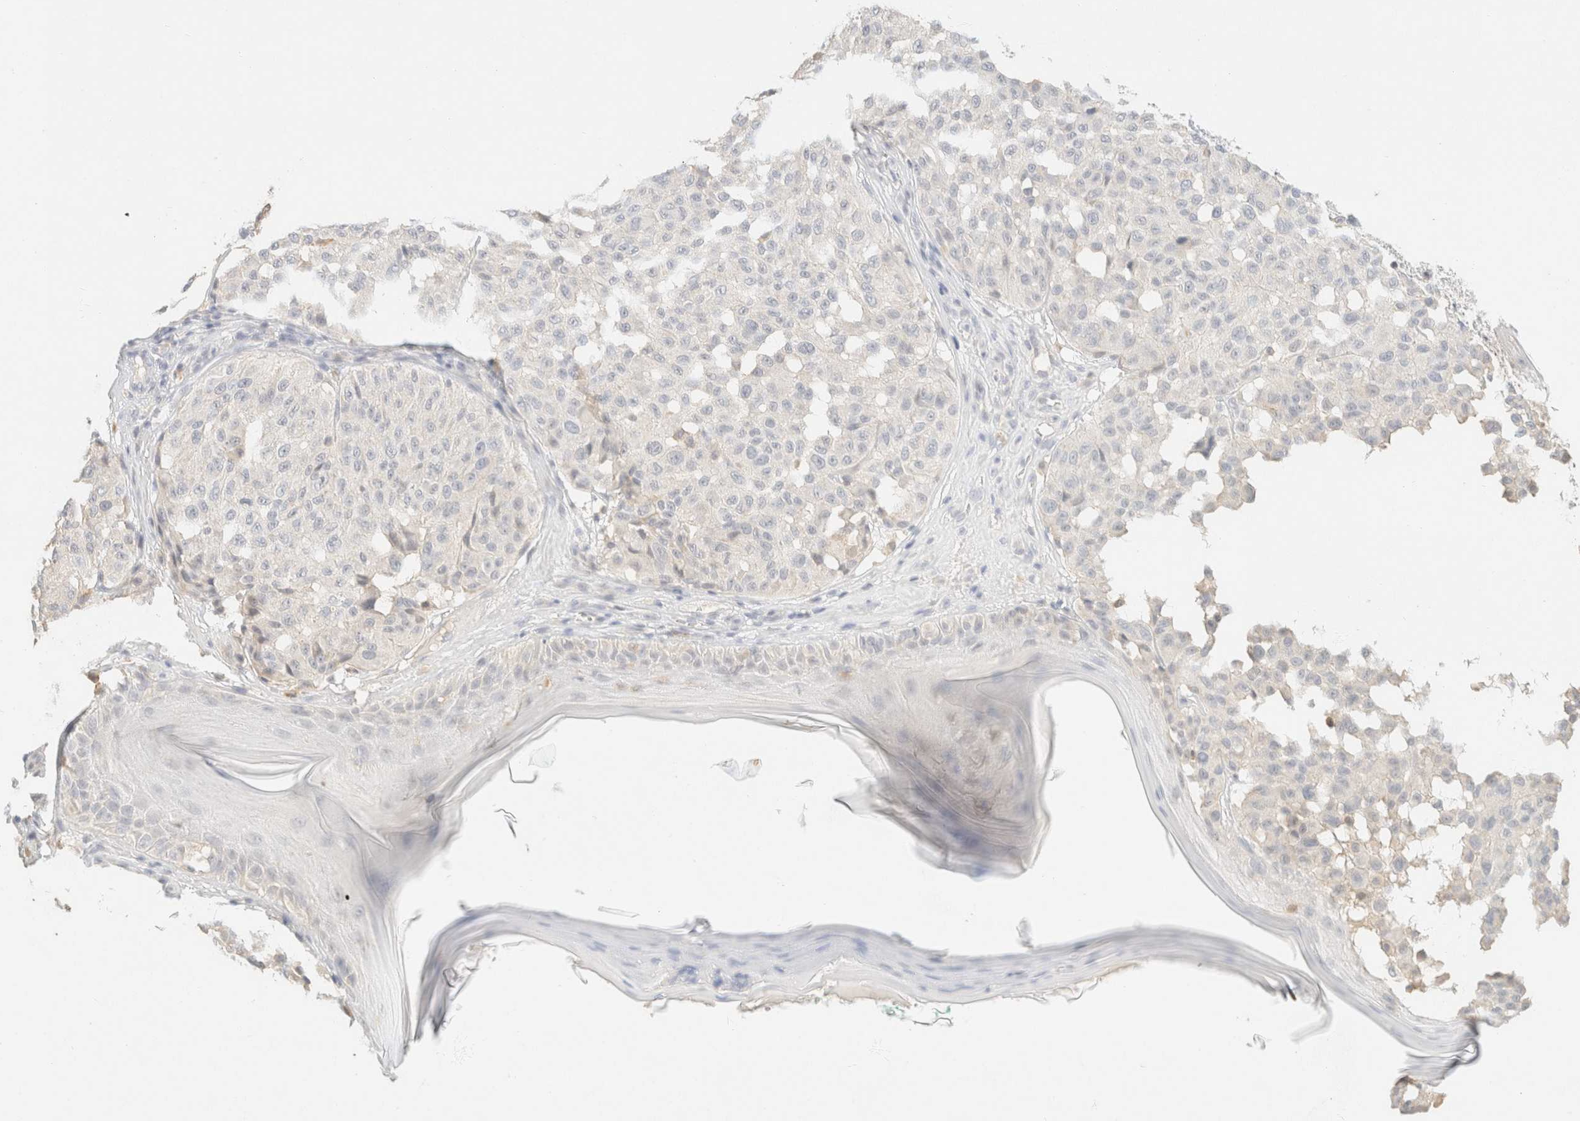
{"staining": {"intensity": "negative", "quantity": "none", "location": "none"}, "tissue": "melanoma", "cell_type": "Tumor cells", "image_type": "cancer", "snomed": [{"axis": "morphology", "description": "Malignant melanoma, NOS"}, {"axis": "topography", "description": "Skin"}], "caption": "A histopathology image of melanoma stained for a protein displays no brown staining in tumor cells.", "gene": "TIMD4", "patient": {"sex": "female", "age": 46}}